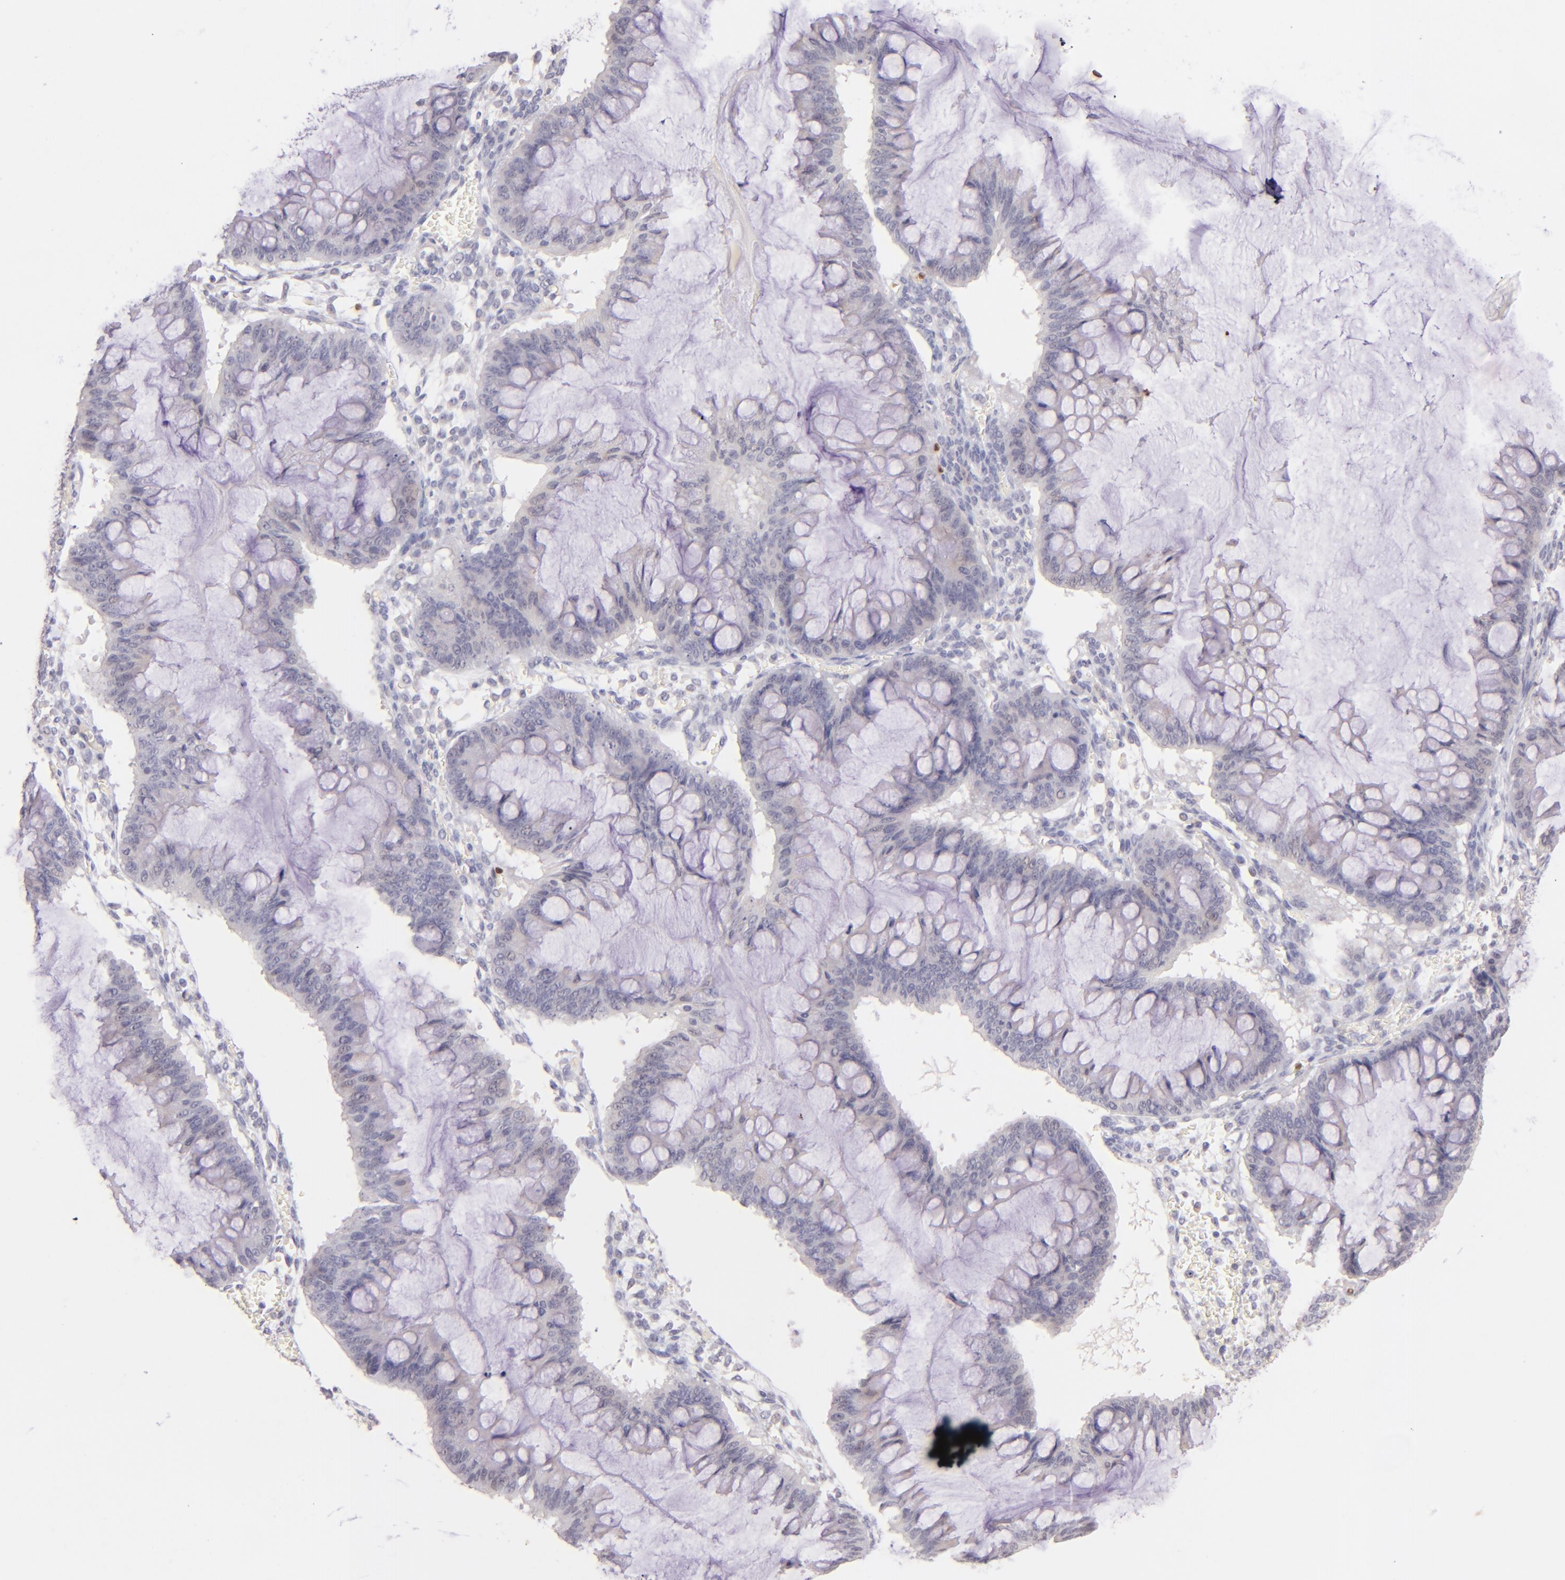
{"staining": {"intensity": "negative", "quantity": "none", "location": "none"}, "tissue": "ovarian cancer", "cell_type": "Tumor cells", "image_type": "cancer", "snomed": [{"axis": "morphology", "description": "Cystadenocarcinoma, mucinous, NOS"}, {"axis": "topography", "description": "Ovary"}], "caption": "There is no significant positivity in tumor cells of ovarian cancer. (DAB (3,3'-diaminobenzidine) immunohistochemistry visualized using brightfield microscopy, high magnification).", "gene": "ZAP70", "patient": {"sex": "female", "age": 73}}